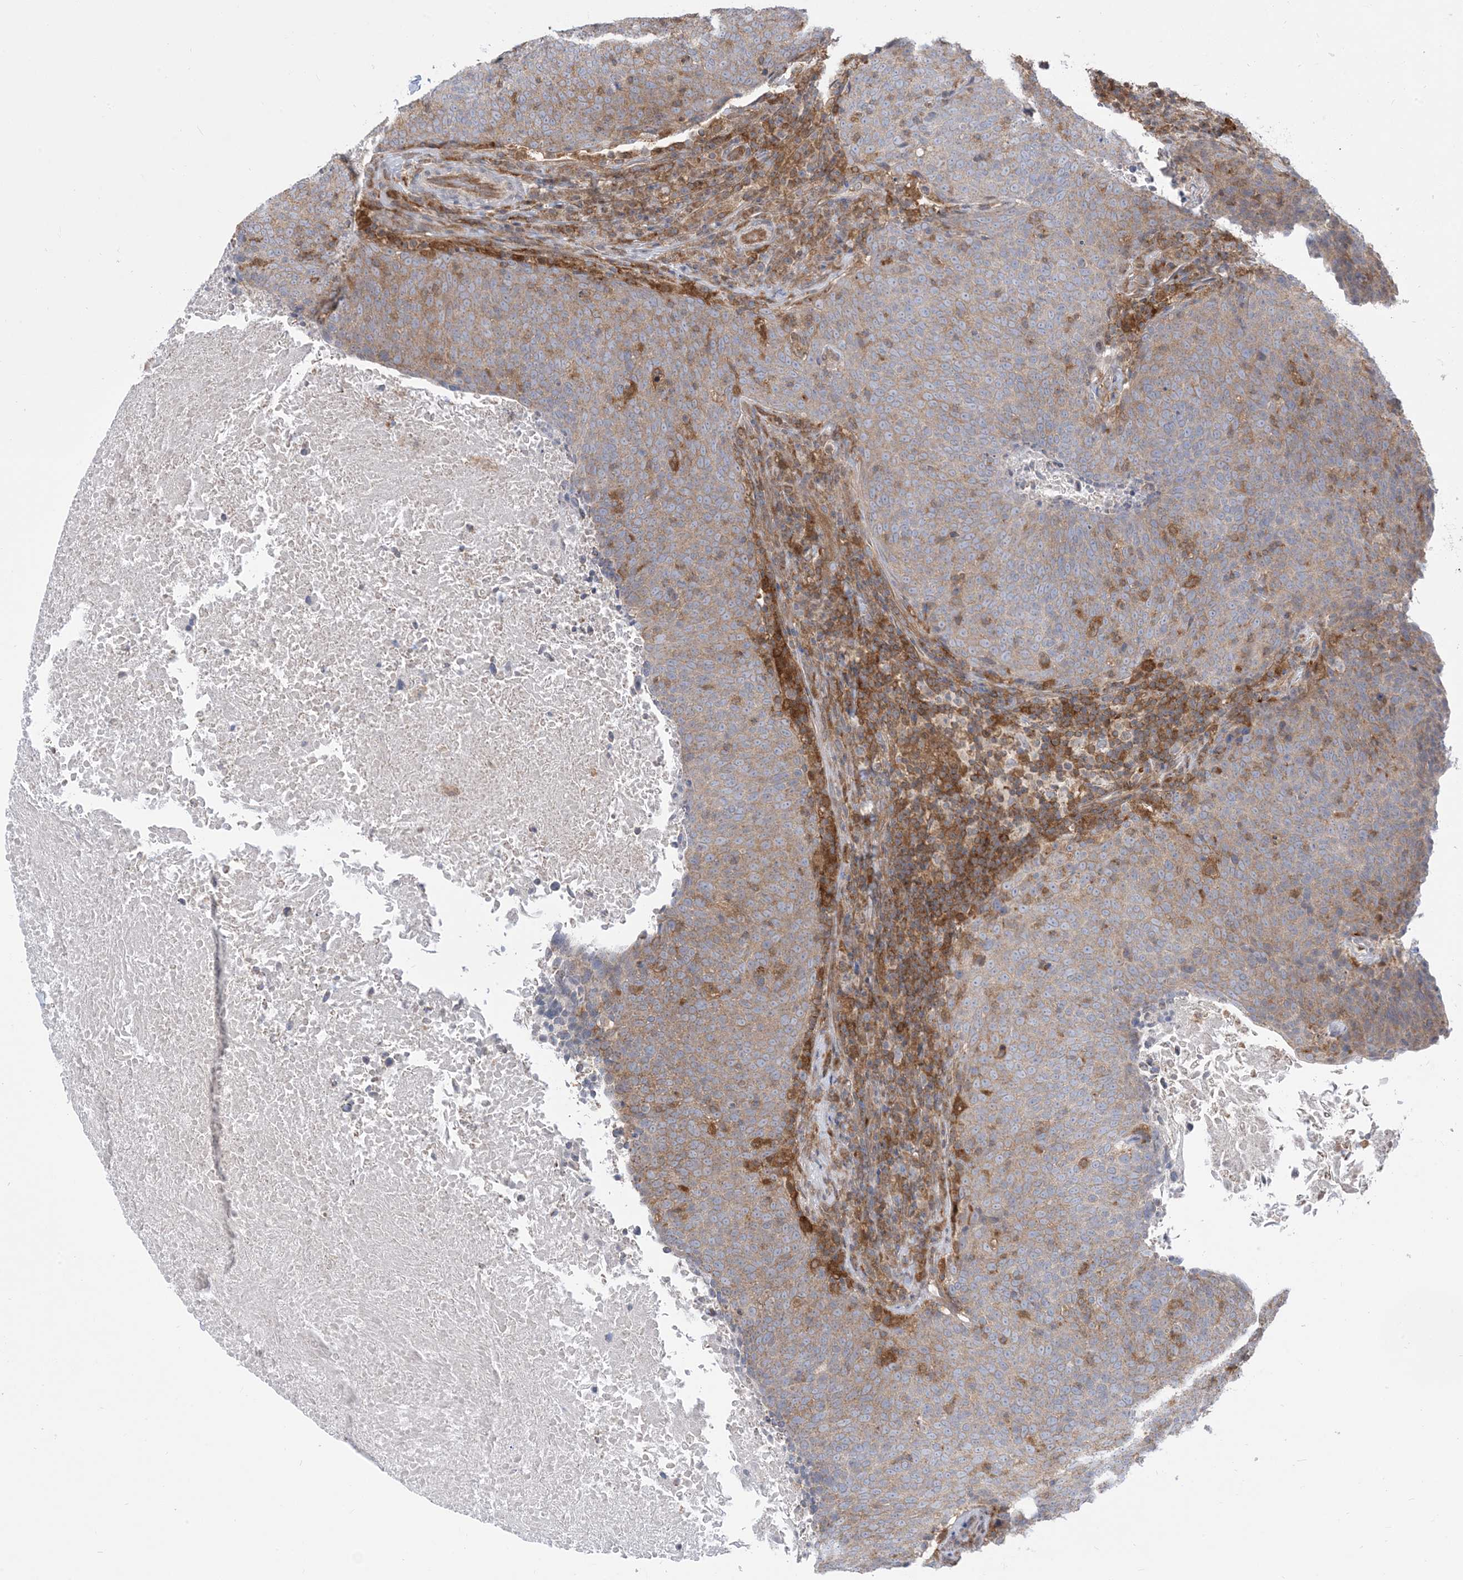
{"staining": {"intensity": "moderate", "quantity": "25%-75%", "location": "cytoplasmic/membranous"}, "tissue": "head and neck cancer", "cell_type": "Tumor cells", "image_type": "cancer", "snomed": [{"axis": "morphology", "description": "Squamous cell carcinoma, NOS"}, {"axis": "morphology", "description": "Squamous cell carcinoma, metastatic, NOS"}, {"axis": "topography", "description": "Lymph node"}, {"axis": "topography", "description": "Head-Neck"}], "caption": "IHC of squamous cell carcinoma (head and neck) reveals medium levels of moderate cytoplasmic/membranous positivity in approximately 25%-75% of tumor cells.", "gene": "CASP4", "patient": {"sex": "male", "age": 62}}